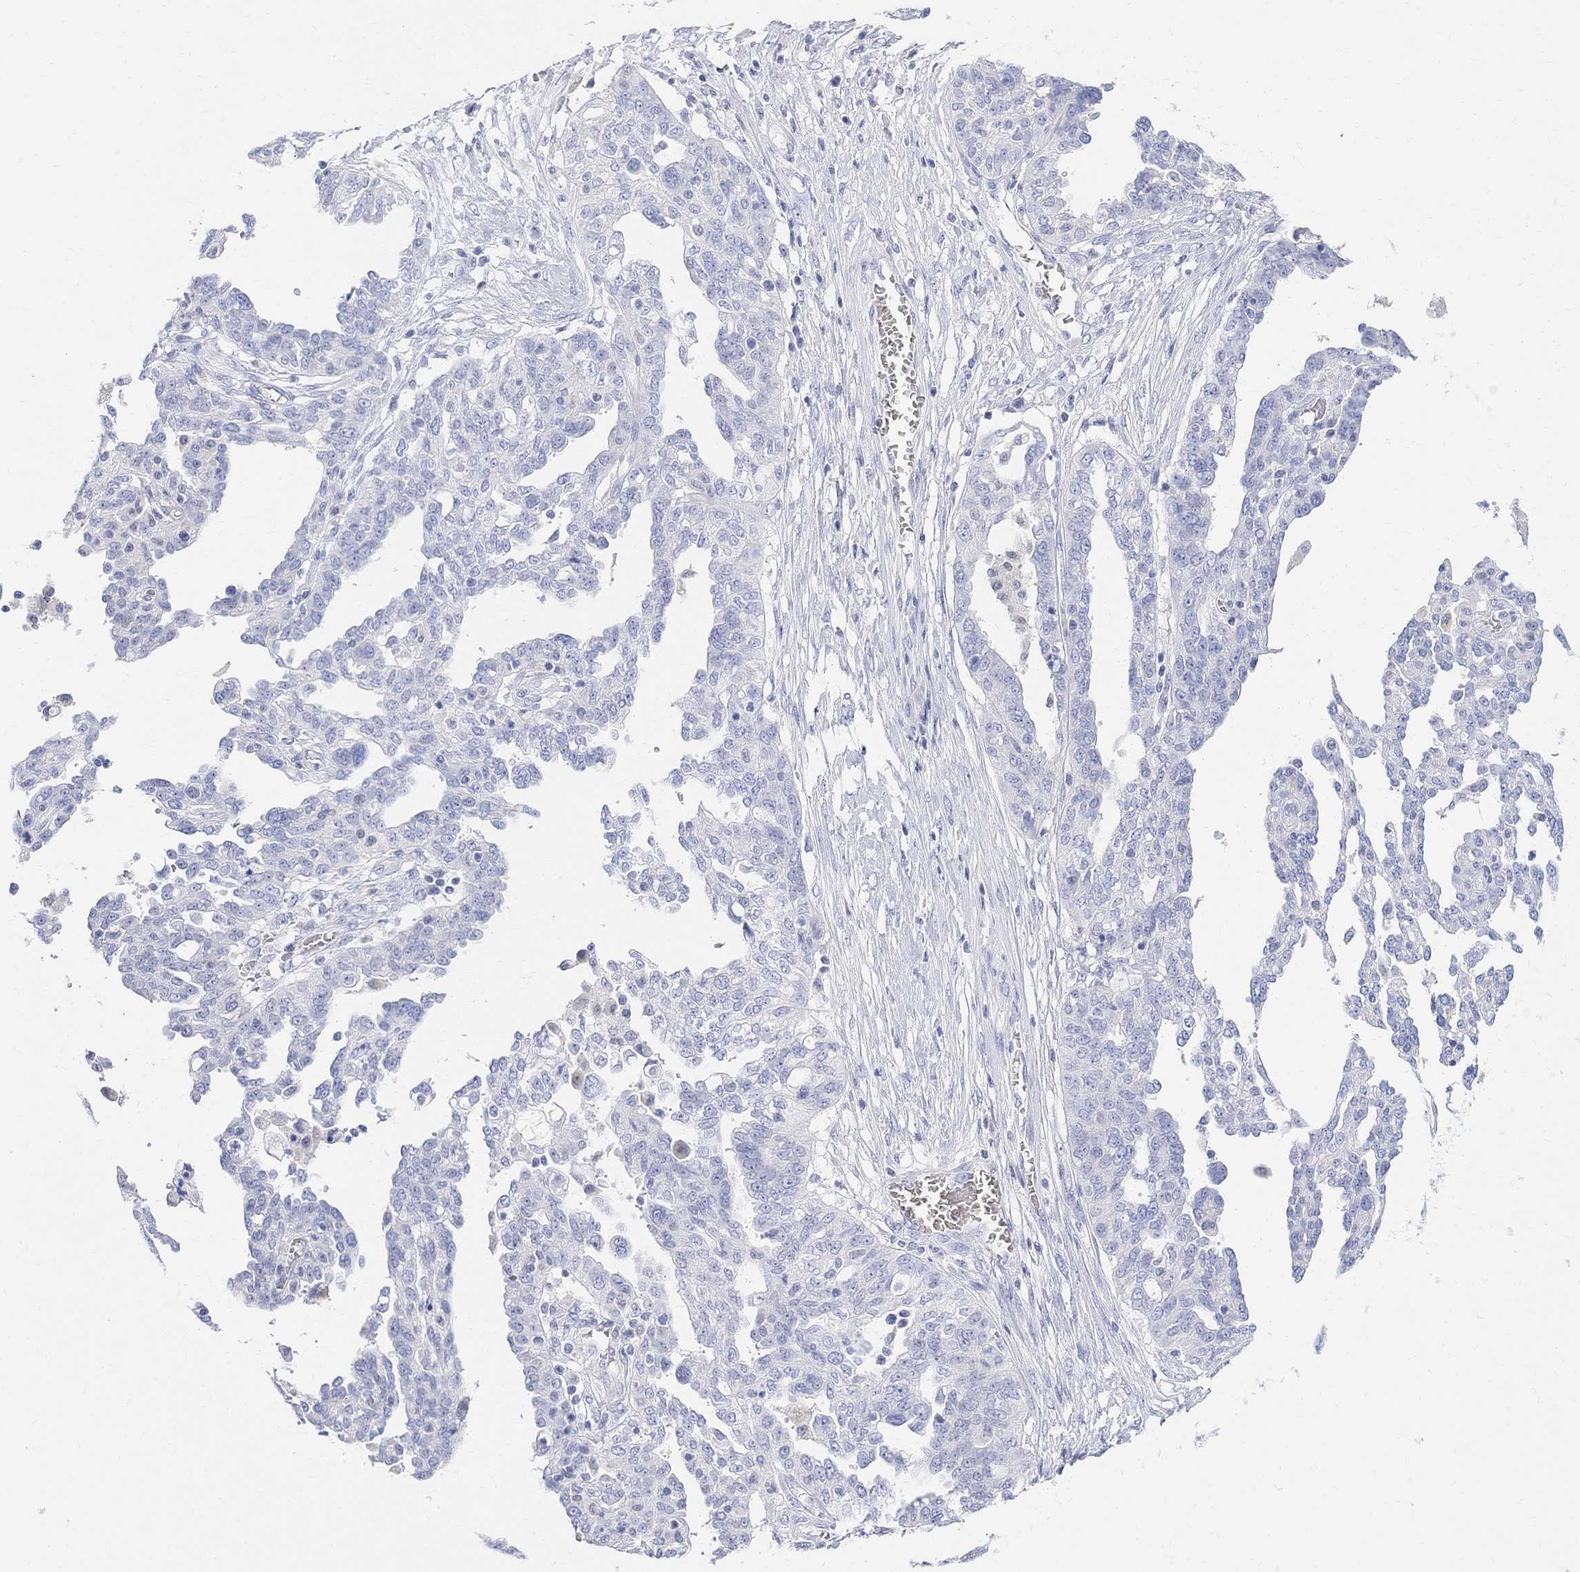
{"staining": {"intensity": "negative", "quantity": "none", "location": "none"}, "tissue": "ovarian cancer", "cell_type": "Tumor cells", "image_type": "cancer", "snomed": [{"axis": "morphology", "description": "Cystadenocarcinoma, serous, NOS"}, {"axis": "topography", "description": "Ovary"}], "caption": "Tumor cells are negative for brown protein staining in serous cystadenocarcinoma (ovarian).", "gene": "RETNLB", "patient": {"sex": "female", "age": 67}}